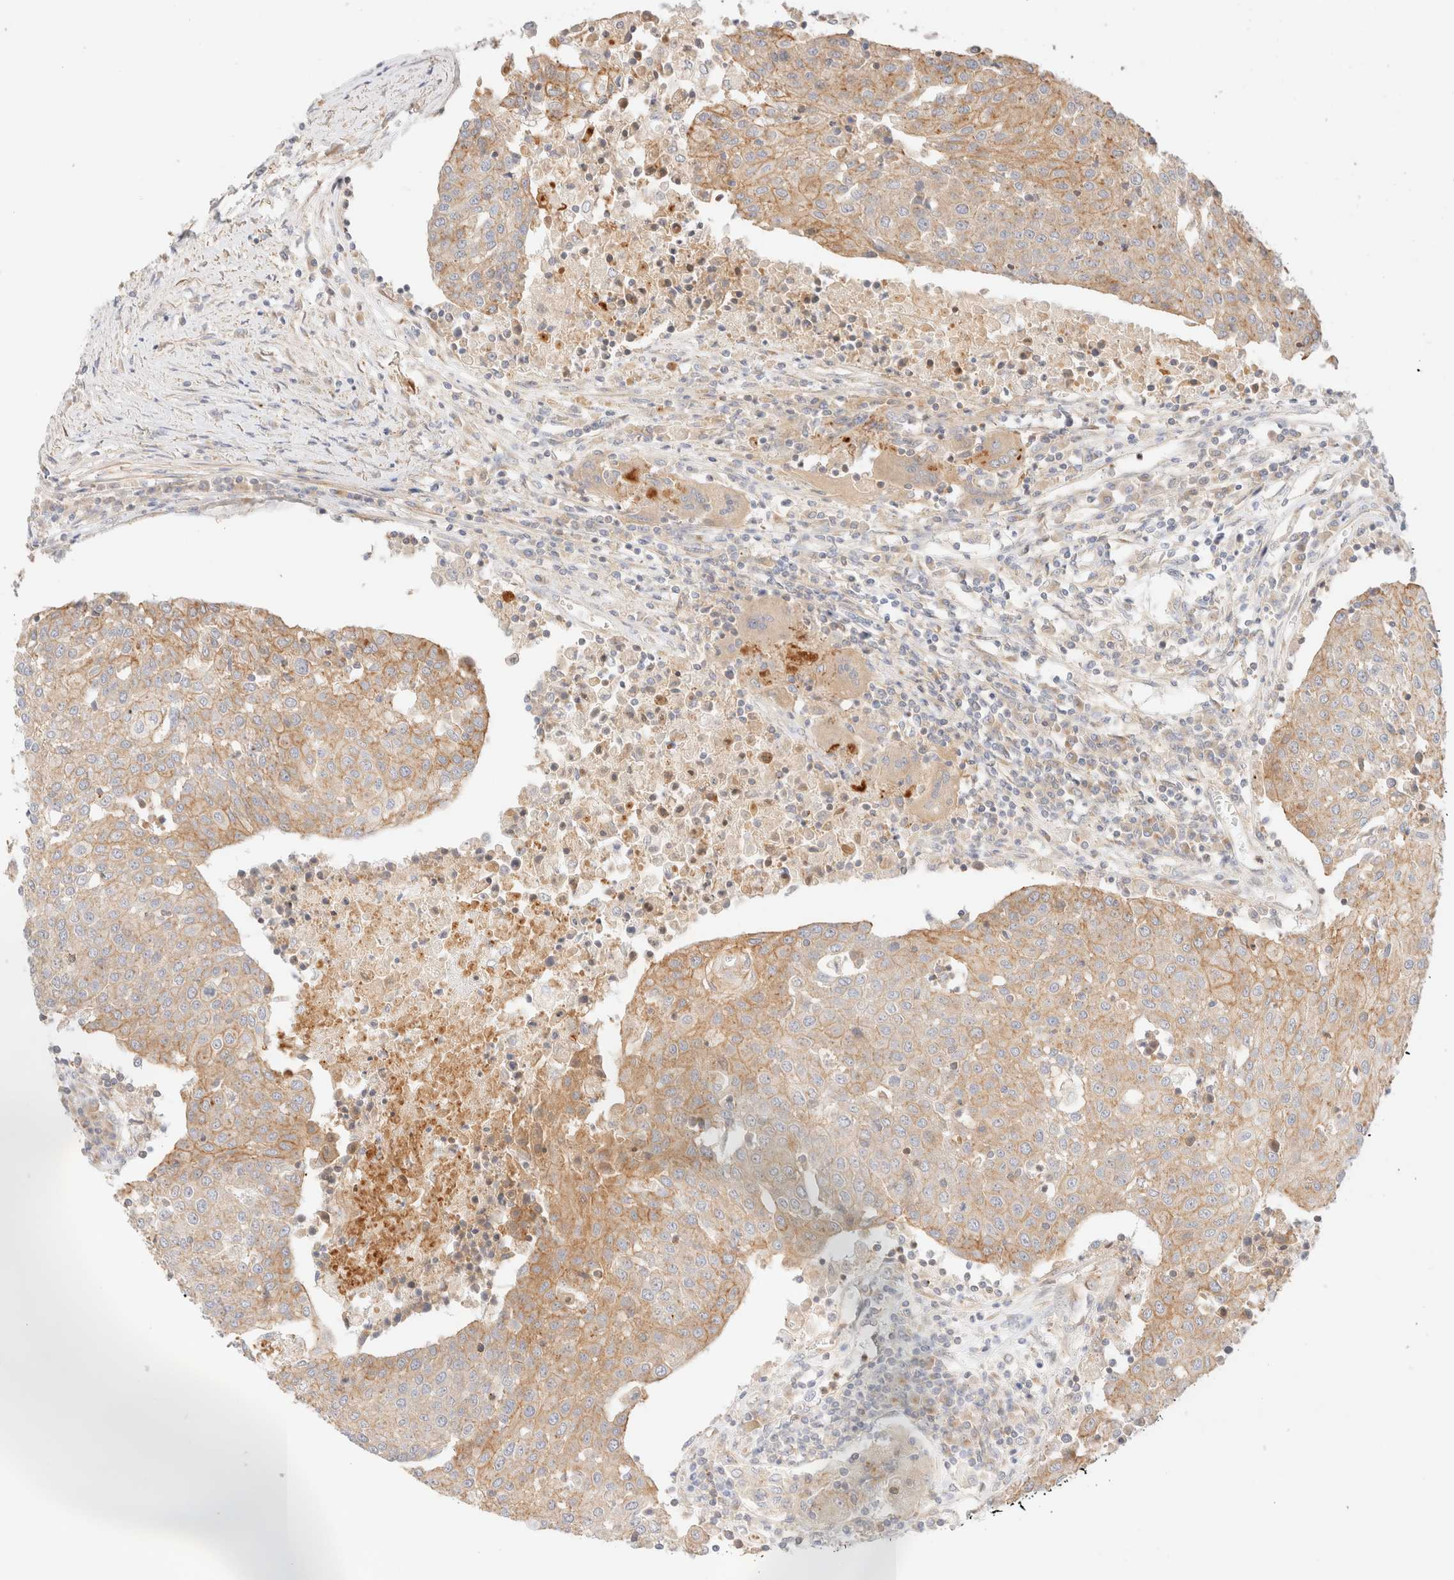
{"staining": {"intensity": "moderate", "quantity": "25%-75%", "location": "cytoplasmic/membranous"}, "tissue": "urothelial cancer", "cell_type": "Tumor cells", "image_type": "cancer", "snomed": [{"axis": "morphology", "description": "Urothelial carcinoma, High grade"}, {"axis": "topography", "description": "Urinary bladder"}], "caption": "Immunohistochemical staining of urothelial carcinoma (high-grade) exhibits medium levels of moderate cytoplasmic/membranous protein staining in about 25%-75% of tumor cells.", "gene": "MYO10", "patient": {"sex": "female", "age": 85}}